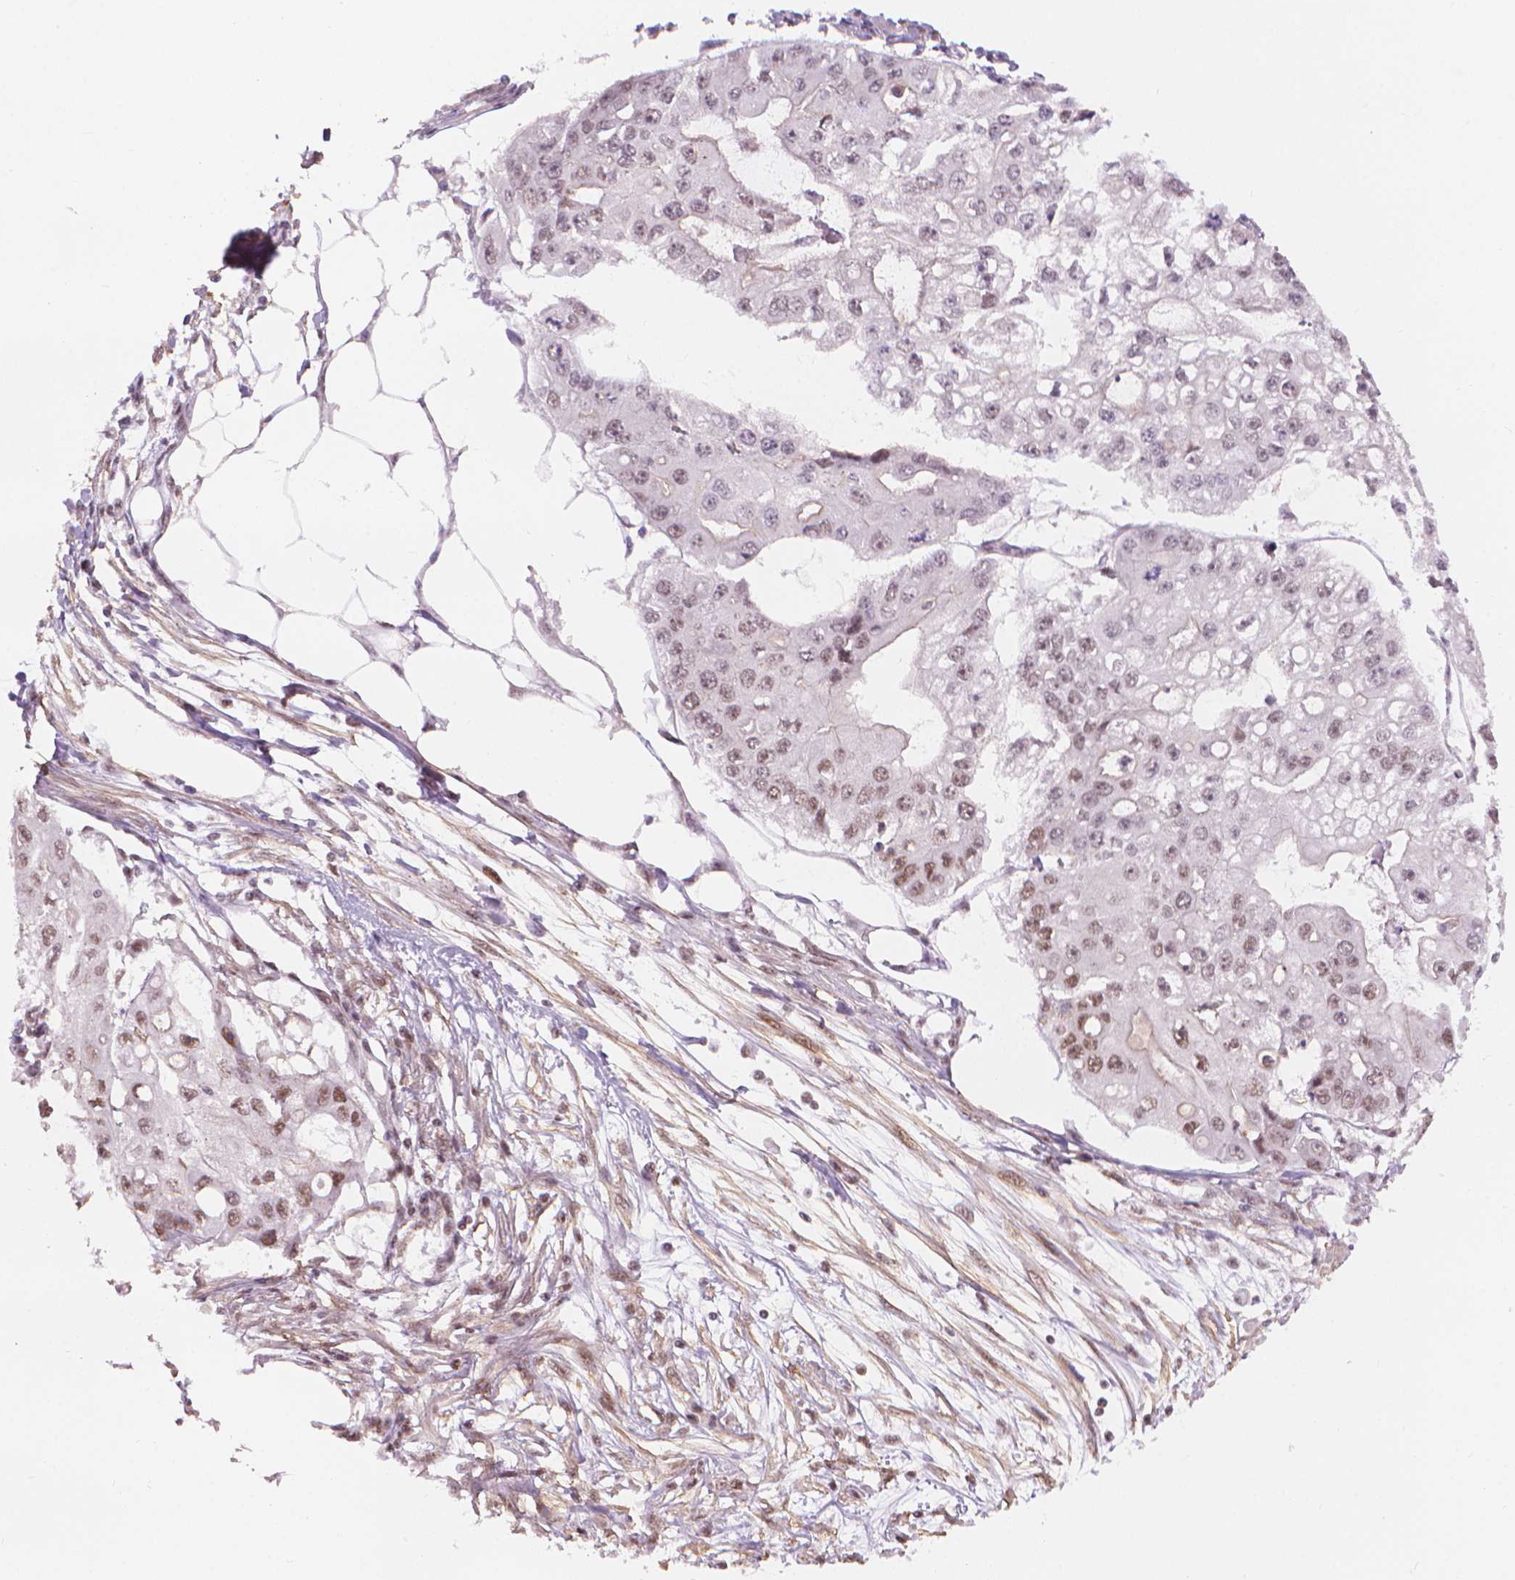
{"staining": {"intensity": "moderate", "quantity": ">75%", "location": "nuclear"}, "tissue": "ovarian cancer", "cell_type": "Tumor cells", "image_type": "cancer", "snomed": [{"axis": "morphology", "description": "Cystadenocarcinoma, serous, NOS"}, {"axis": "topography", "description": "Ovary"}], "caption": "The image exhibits a brown stain indicating the presence of a protein in the nuclear of tumor cells in ovarian cancer (serous cystadenocarcinoma). (IHC, brightfield microscopy, high magnification).", "gene": "HOXD4", "patient": {"sex": "female", "age": 56}}